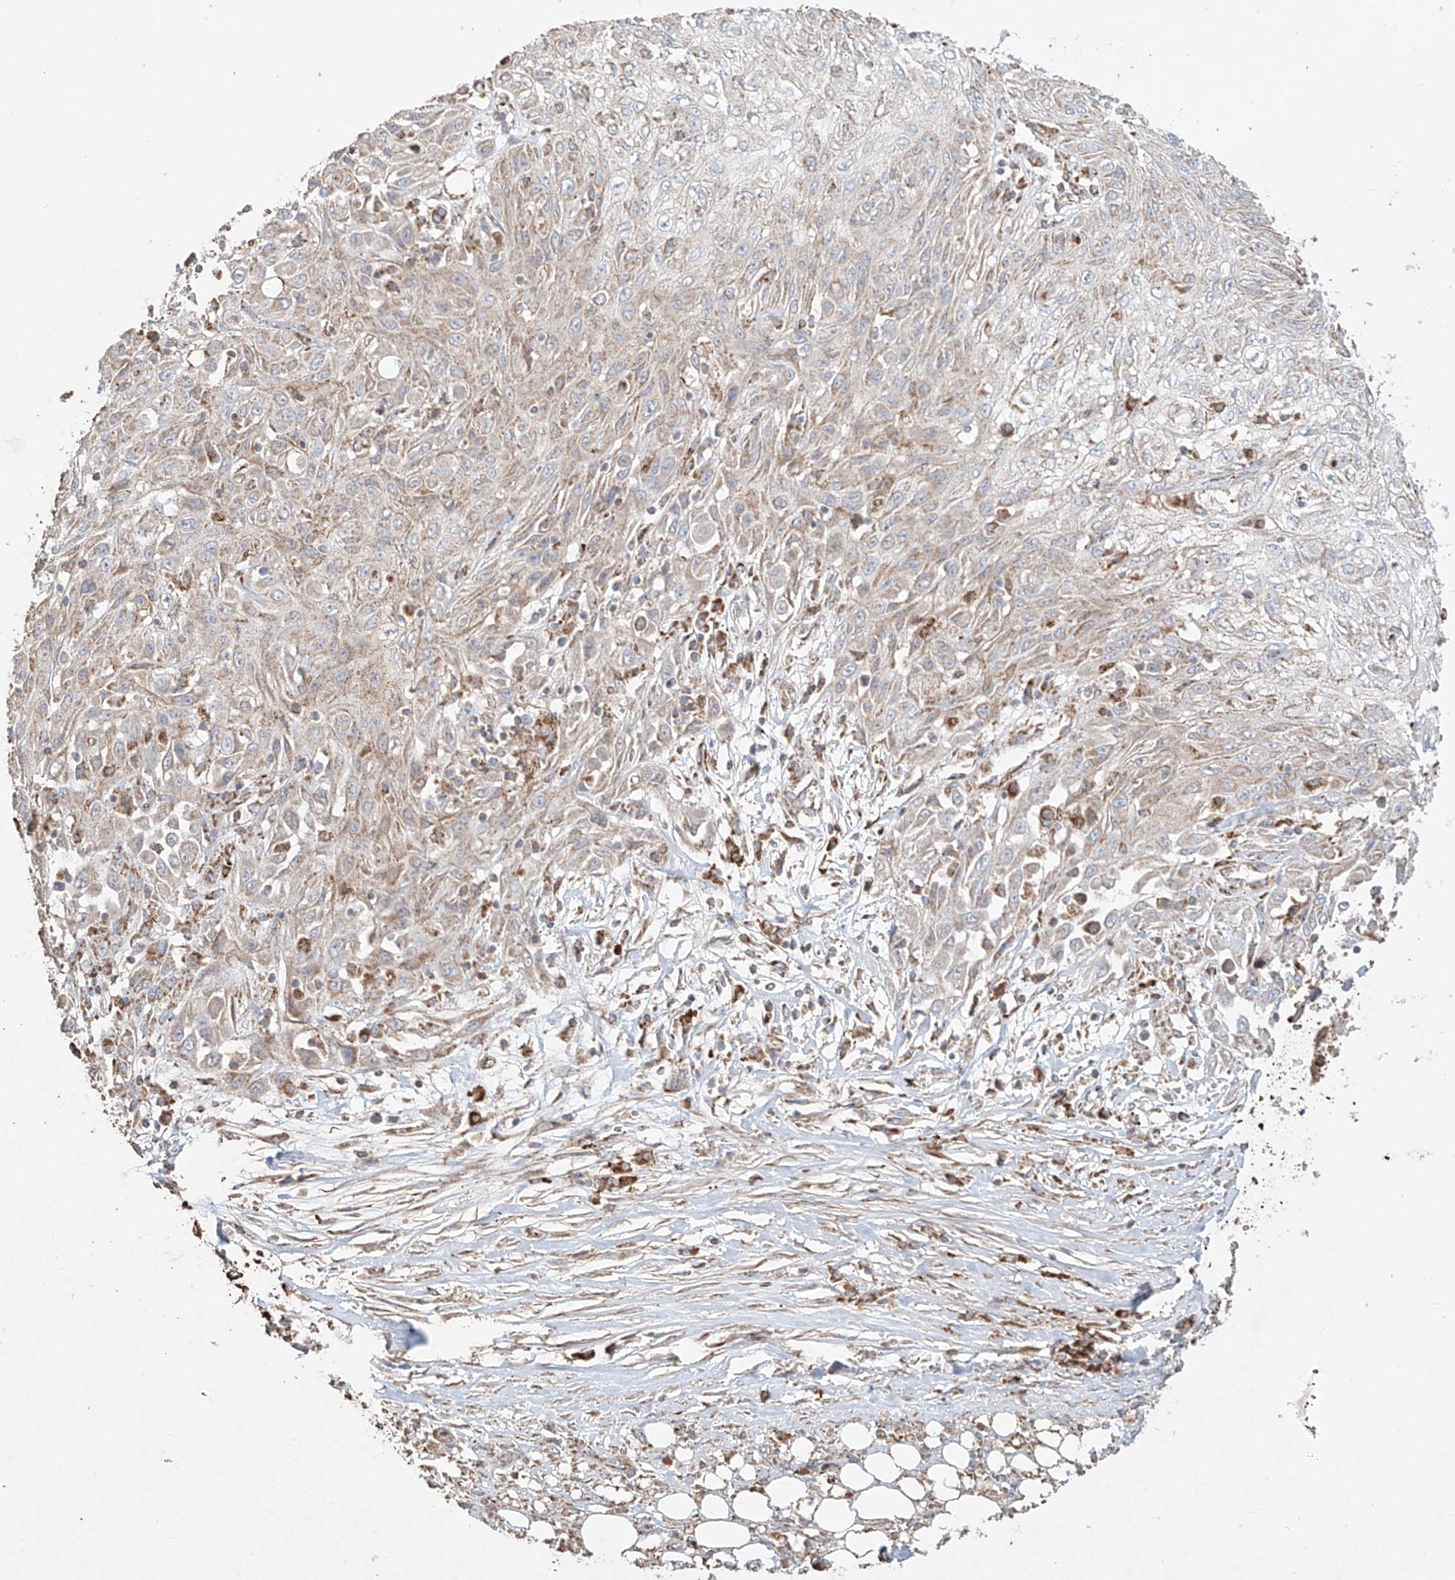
{"staining": {"intensity": "weak", "quantity": "<25%", "location": "cytoplasmic/membranous"}, "tissue": "skin cancer", "cell_type": "Tumor cells", "image_type": "cancer", "snomed": [{"axis": "morphology", "description": "Squamous cell carcinoma, NOS"}, {"axis": "morphology", "description": "Squamous cell carcinoma, metastatic, NOS"}, {"axis": "topography", "description": "Skin"}, {"axis": "topography", "description": "Lymph node"}], "caption": "Tumor cells show no significant positivity in skin cancer. Brightfield microscopy of IHC stained with DAB (brown) and hematoxylin (blue), captured at high magnification.", "gene": "COLGALT2", "patient": {"sex": "male", "age": 75}}